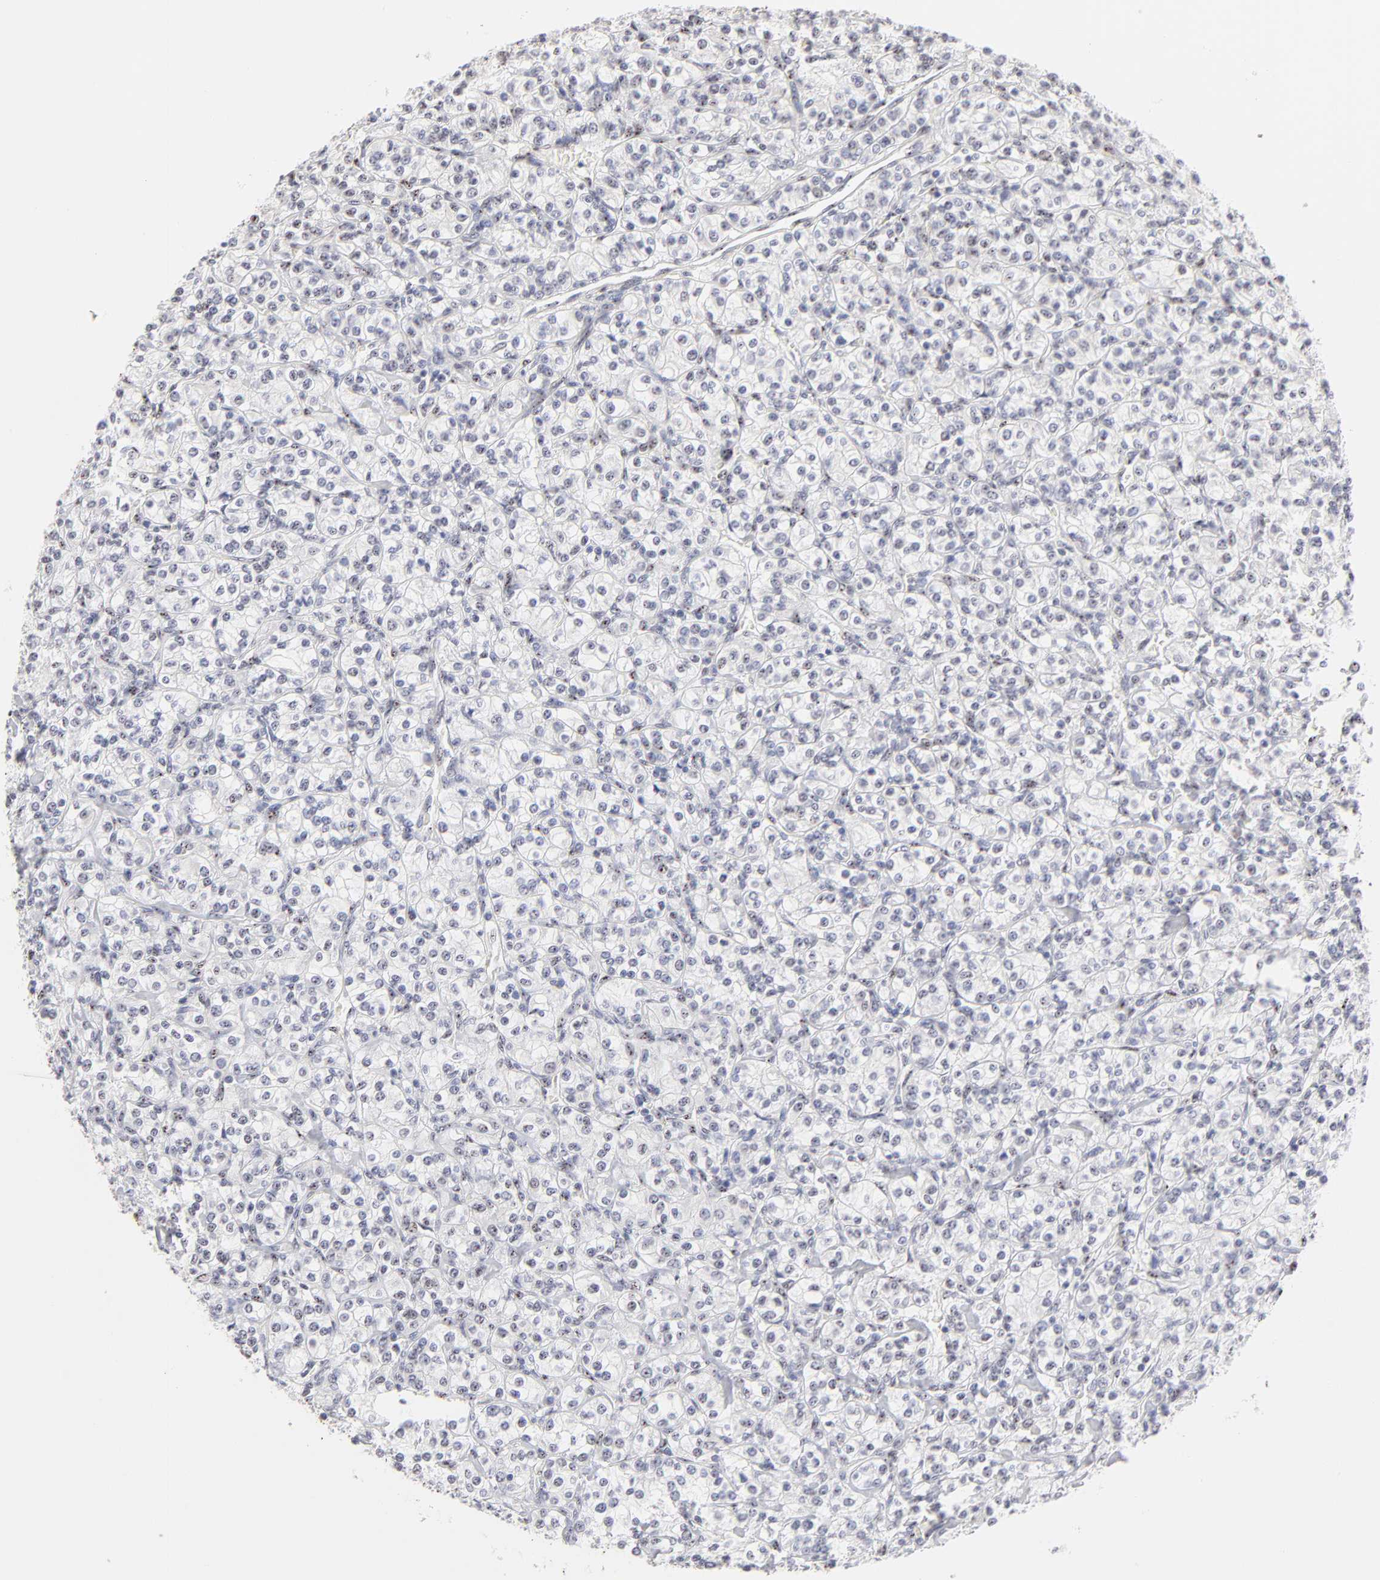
{"staining": {"intensity": "negative", "quantity": "none", "location": "none"}, "tissue": "renal cancer", "cell_type": "Tumor cells", "image_type": "cancer", "snomed": [{"axis": "morphology", "description": "Adenocarcinoma, NOS"}, {"axis": "topography", "description": "Kidney"}], "caption": "This is a image of IHC staining of adenocarcinoma (renal), which shows no positivity in tumor cells.", "gene": "STAT3", "patient": {"sex": "male", "age": 77}}